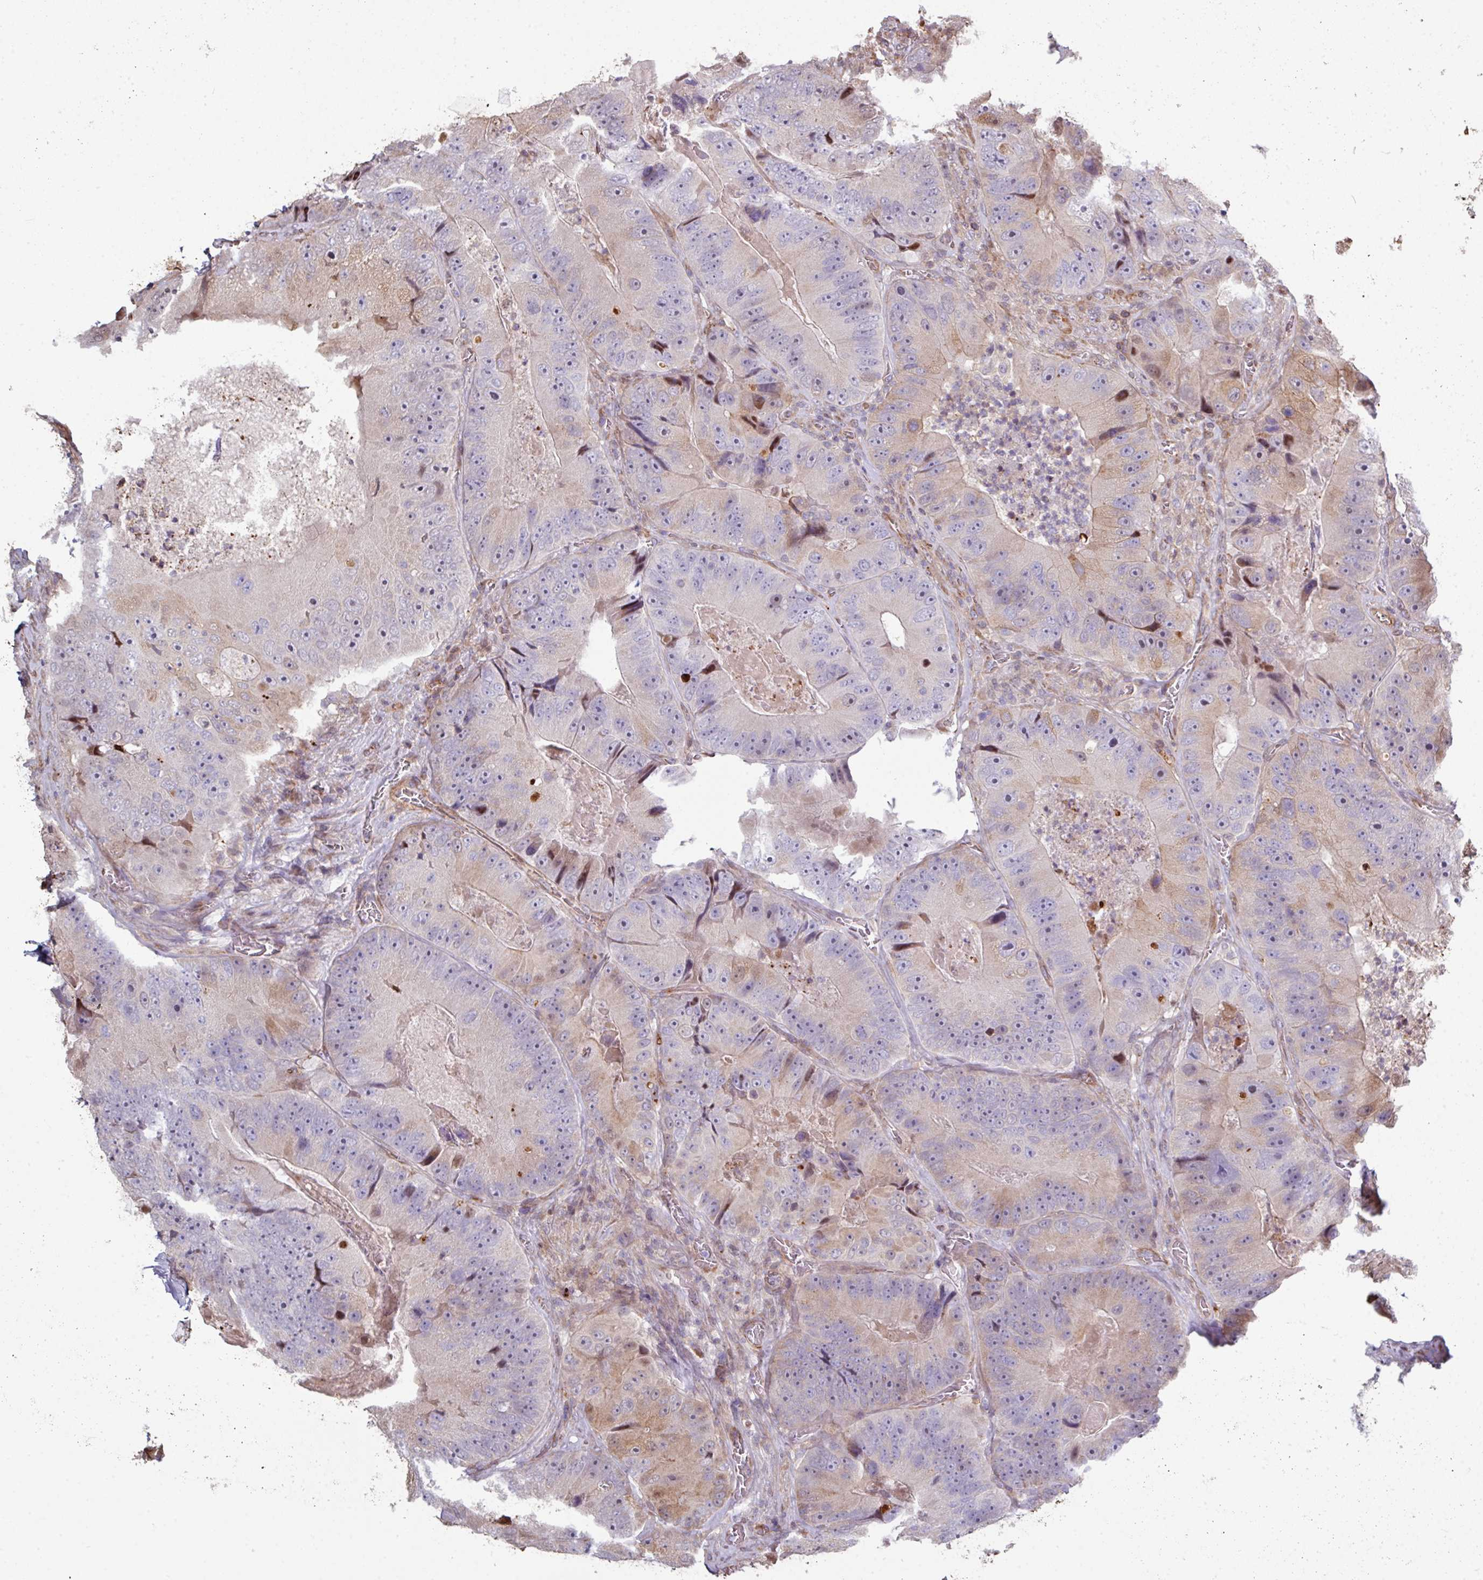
{"staining": {"intensity": "weak", "quantity": "25%-75%", "location": "cytoplasmic/membranous"}, "tissue": "colorectal cancer", "cell_type": "Tumor cells", "image_type": "cancer", "snomed": [{"axis": "morphology", "description": "Adenocarcinoma, NOS"}, {"axis": "topography", "description": "Colon"}], "caption": "Protein expression analysis of colorectal adenocarcinoma displays weak cytoplasmic/membranous staining in about 25%-75% of tumor cells.", "gene": "ANO9", "patient": {"sex": "female", "age": 86}}